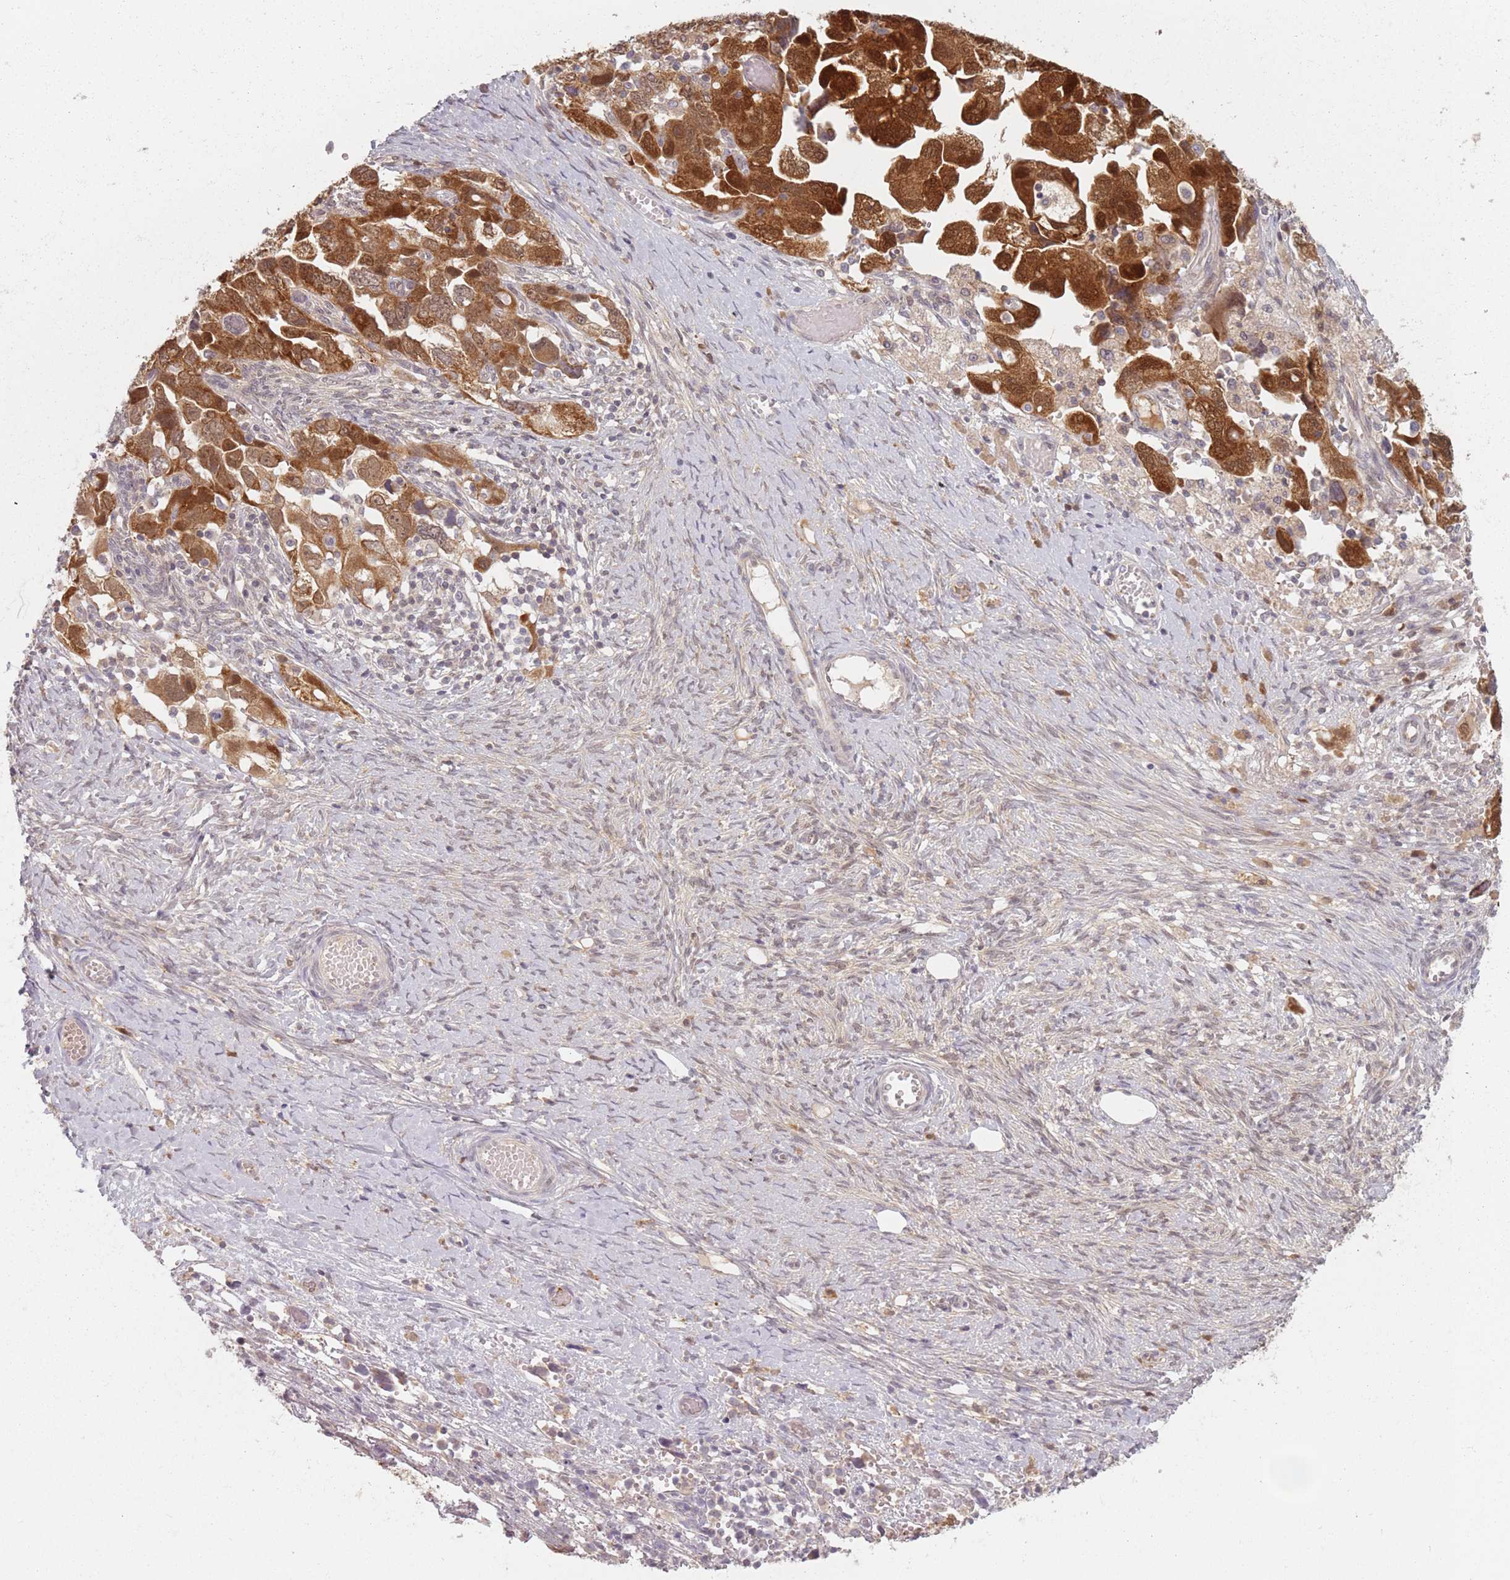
{"staining": {"intensity": "strong", "quantity": ">75%", "location": "cytoplasmic/membranous,nuclear"}, "tissue": "ovarian cancer", "cell_type": "Tumor cells", "image_type": "cancer", "snomed": [{"axis": "morphology", "description": "Carcinoma, NOS"}, {"axis": "morphology", "description": "Cystadenocarcinoma, serous, NOS"}, {"axis": "topography", "description": "Ovary"}], "caption": "Strong cytoplasmic/membranous and nuclear staining is seen in approximately >75% of tumor cells in ovarian cancer.", "gene": "NAXE", "patient": {"sex": "female", "age": 69}}